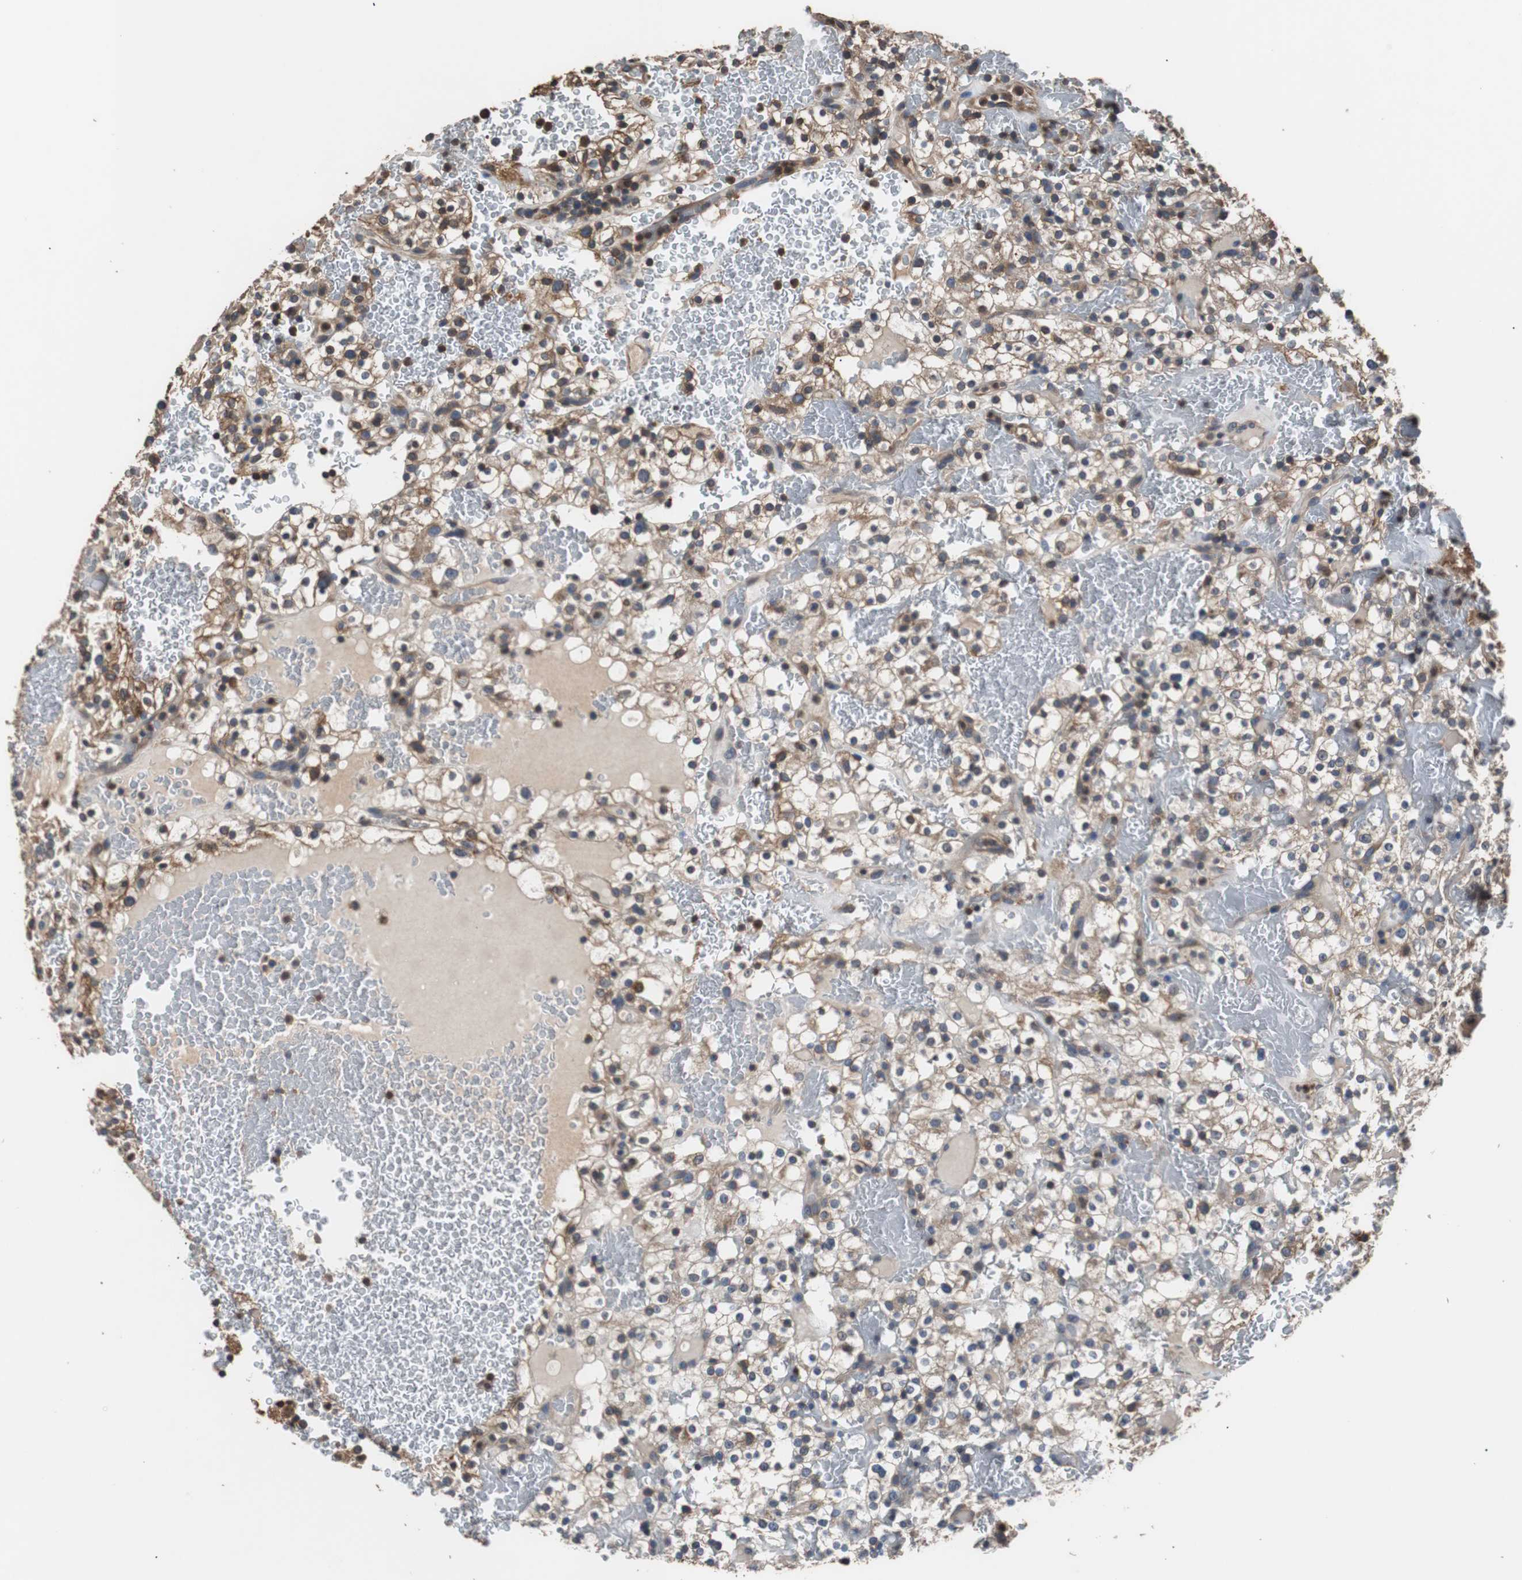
{"staining": {"intensity": "moderate", "quantity": "25%-75%", "location": "cytoplasmic/membranous"}, "tissue": "renal cancer", "cell_type": "Tumor cells", "image_type": "cancer", "snomed": [{"axis": "morphology", "description": "Normal tissue, NOS"}, {"axis": "morphology", "description": "Adenocarcinoma, NOS"}, {"axis": "topography", "description": "Kidney"}], "caption": "Adenocarcinoma (renal) stained with a protein marker demonstrates moderate staining in tumor cells.", "gene": "PITRM1", "patient": {"sex": "female", "age": 72}}